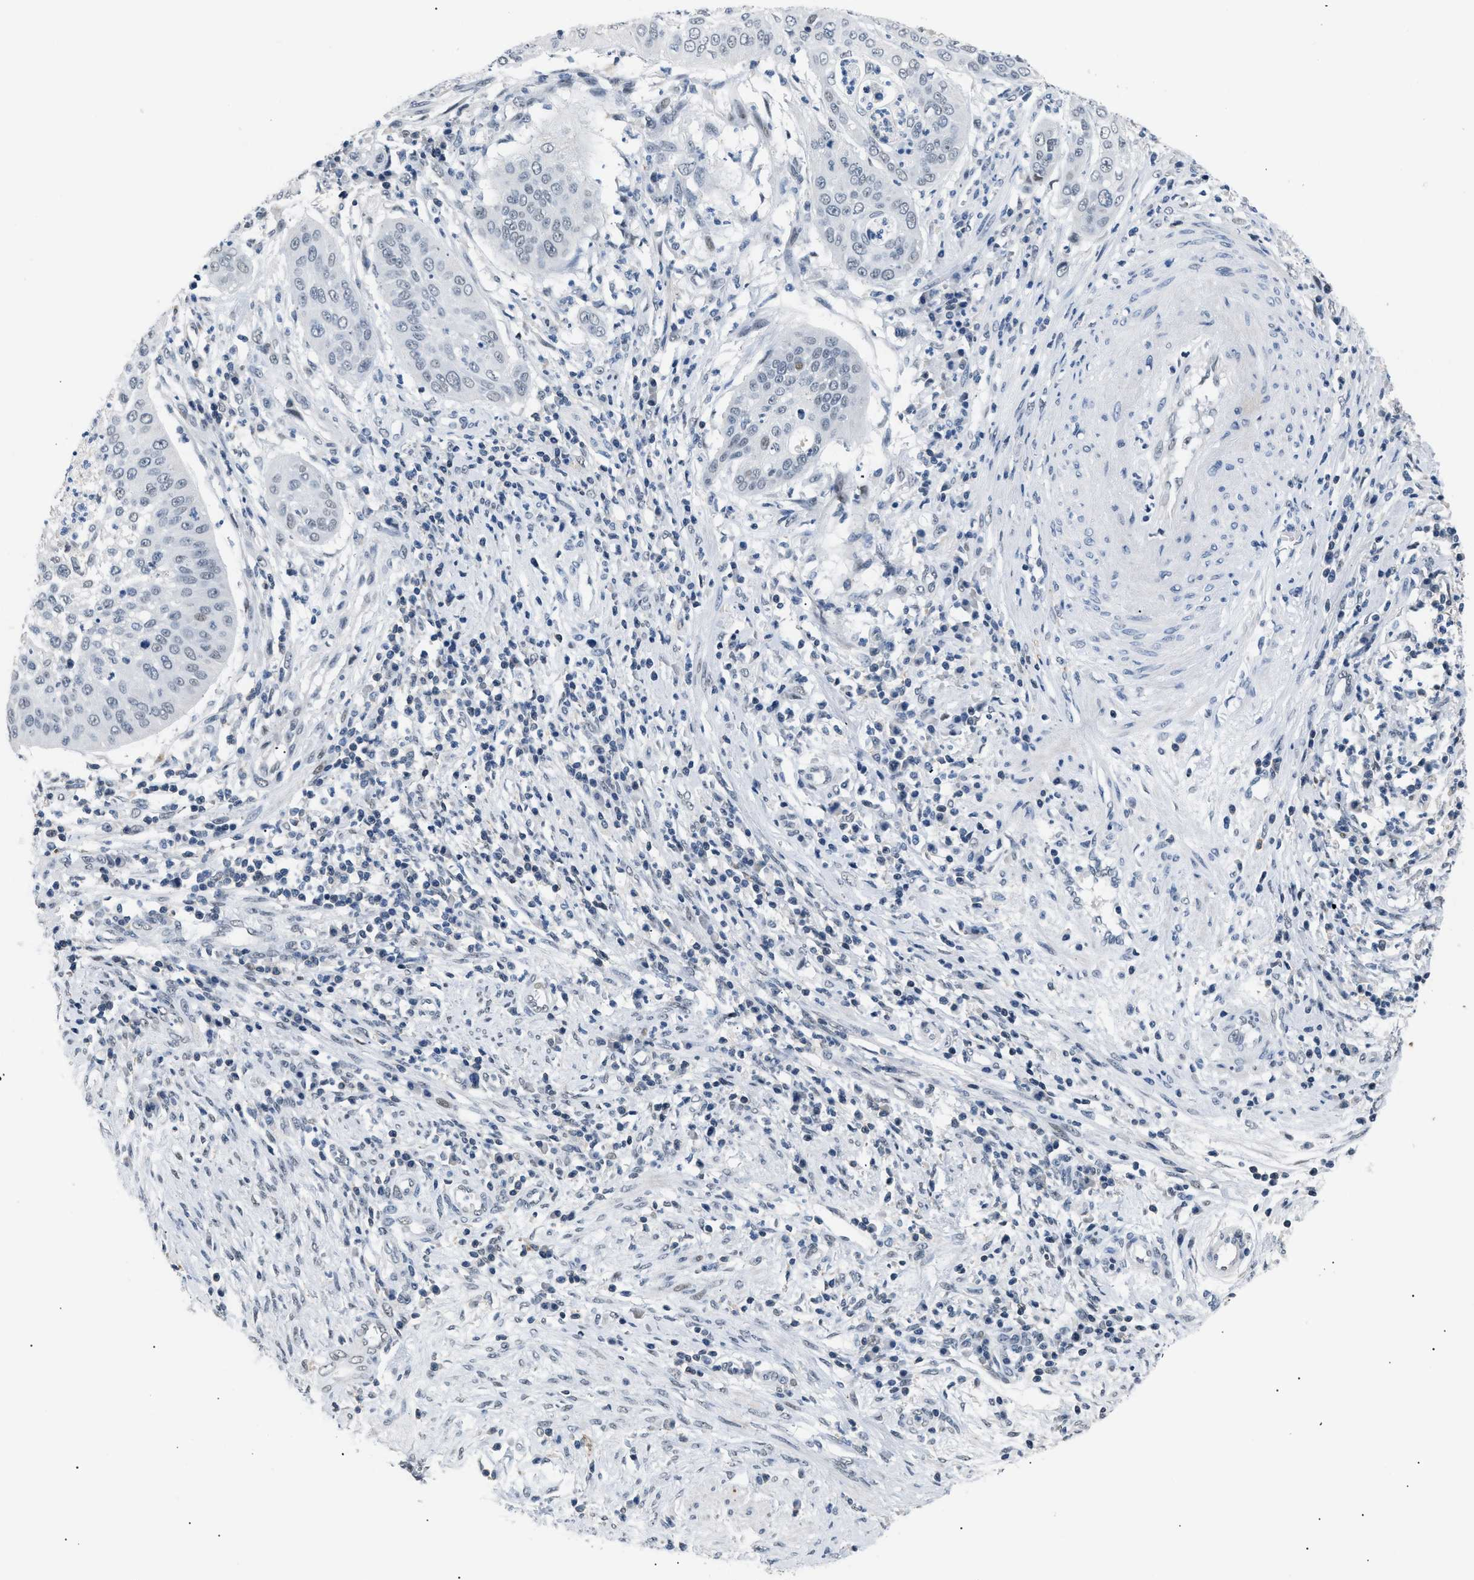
{"staining": {"intensity": "weak", "quantity": "<25%", "location": "nuclear"}, "tissue": "cervical cancer", "cell_type": "Tumor cells", "image_type": "cancer", "snomed": [{"axis": "morphology", "description": "Normal tissue, NOS"}, {"axis": "morphology", "description": "Squamous cell carcinoma, NOS"}, {"axis": "topography", "description": "Cervix"}], "caption": "High power microscopy histopathology image of an immunohistochemistry image of squamous cell carcinoma (cervical), revealing no significant staining in tumor cells. (DAB IHC, high magnification).", "gene": "KCNC3", "patient": {"sex": "female", "age": 39}}